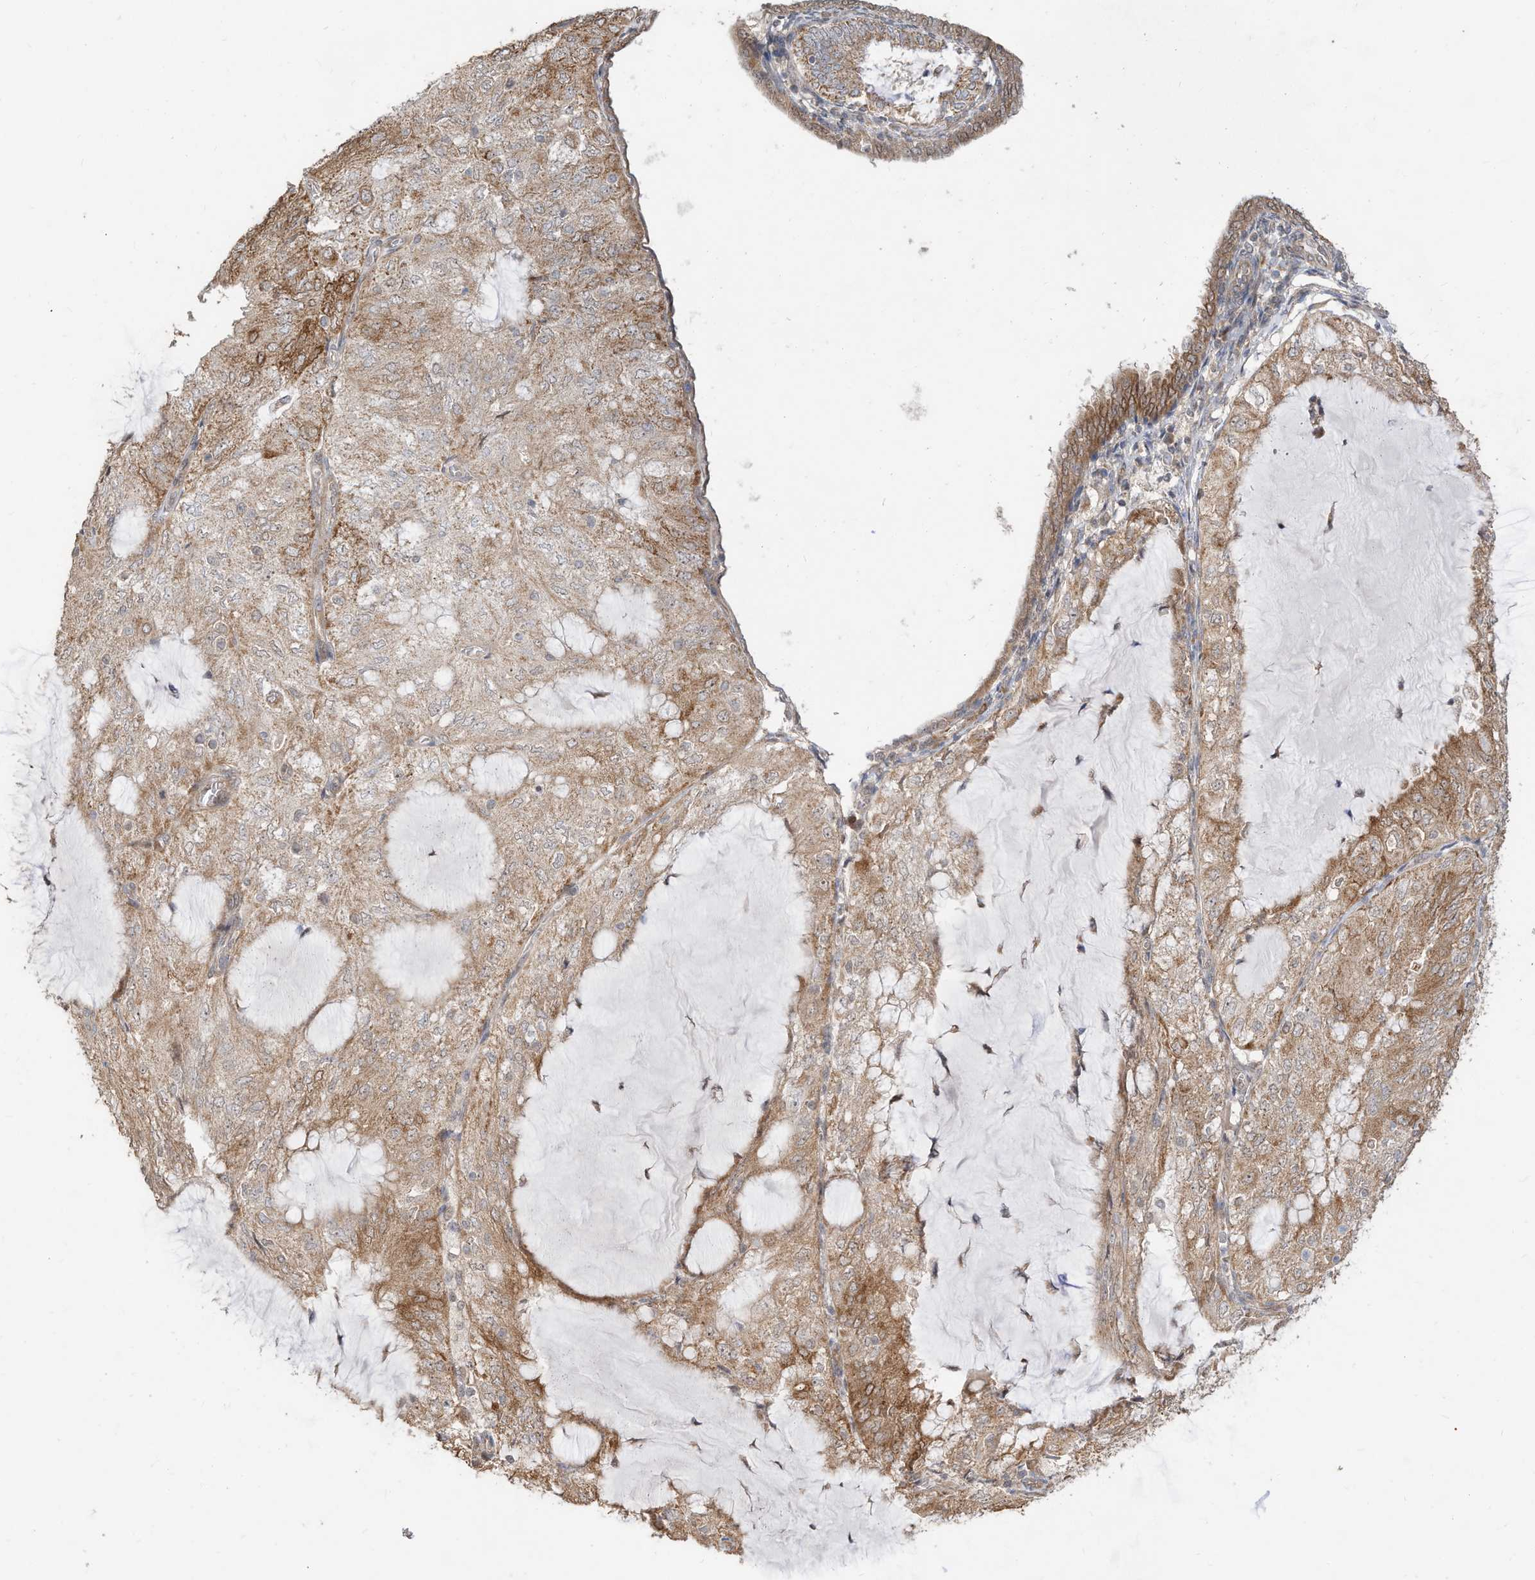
{"staining": {"intensity": "moderate", "quantity": "25%-75%", "location": "cytoplasmic/membranous"}, "tissue": "endometrial cancer", "cell_type": "Tumor cells", "image_type": "cancer", "snomed": [{"axis": "morphology", "description": "Adenocarcinoma, NOS"}, {"axis": "topography", "description": "Endometrium"}], "caption": "Immunohistochemical staining of human endometrial cancer (adenocarcinoma) demonstrates medium levels of moderate cytoplasmic/membranous protein staining in about 25%-75% of tumor cells.", "gene": "CAGE1", "patient": {"sex": "female", "age": 81}}